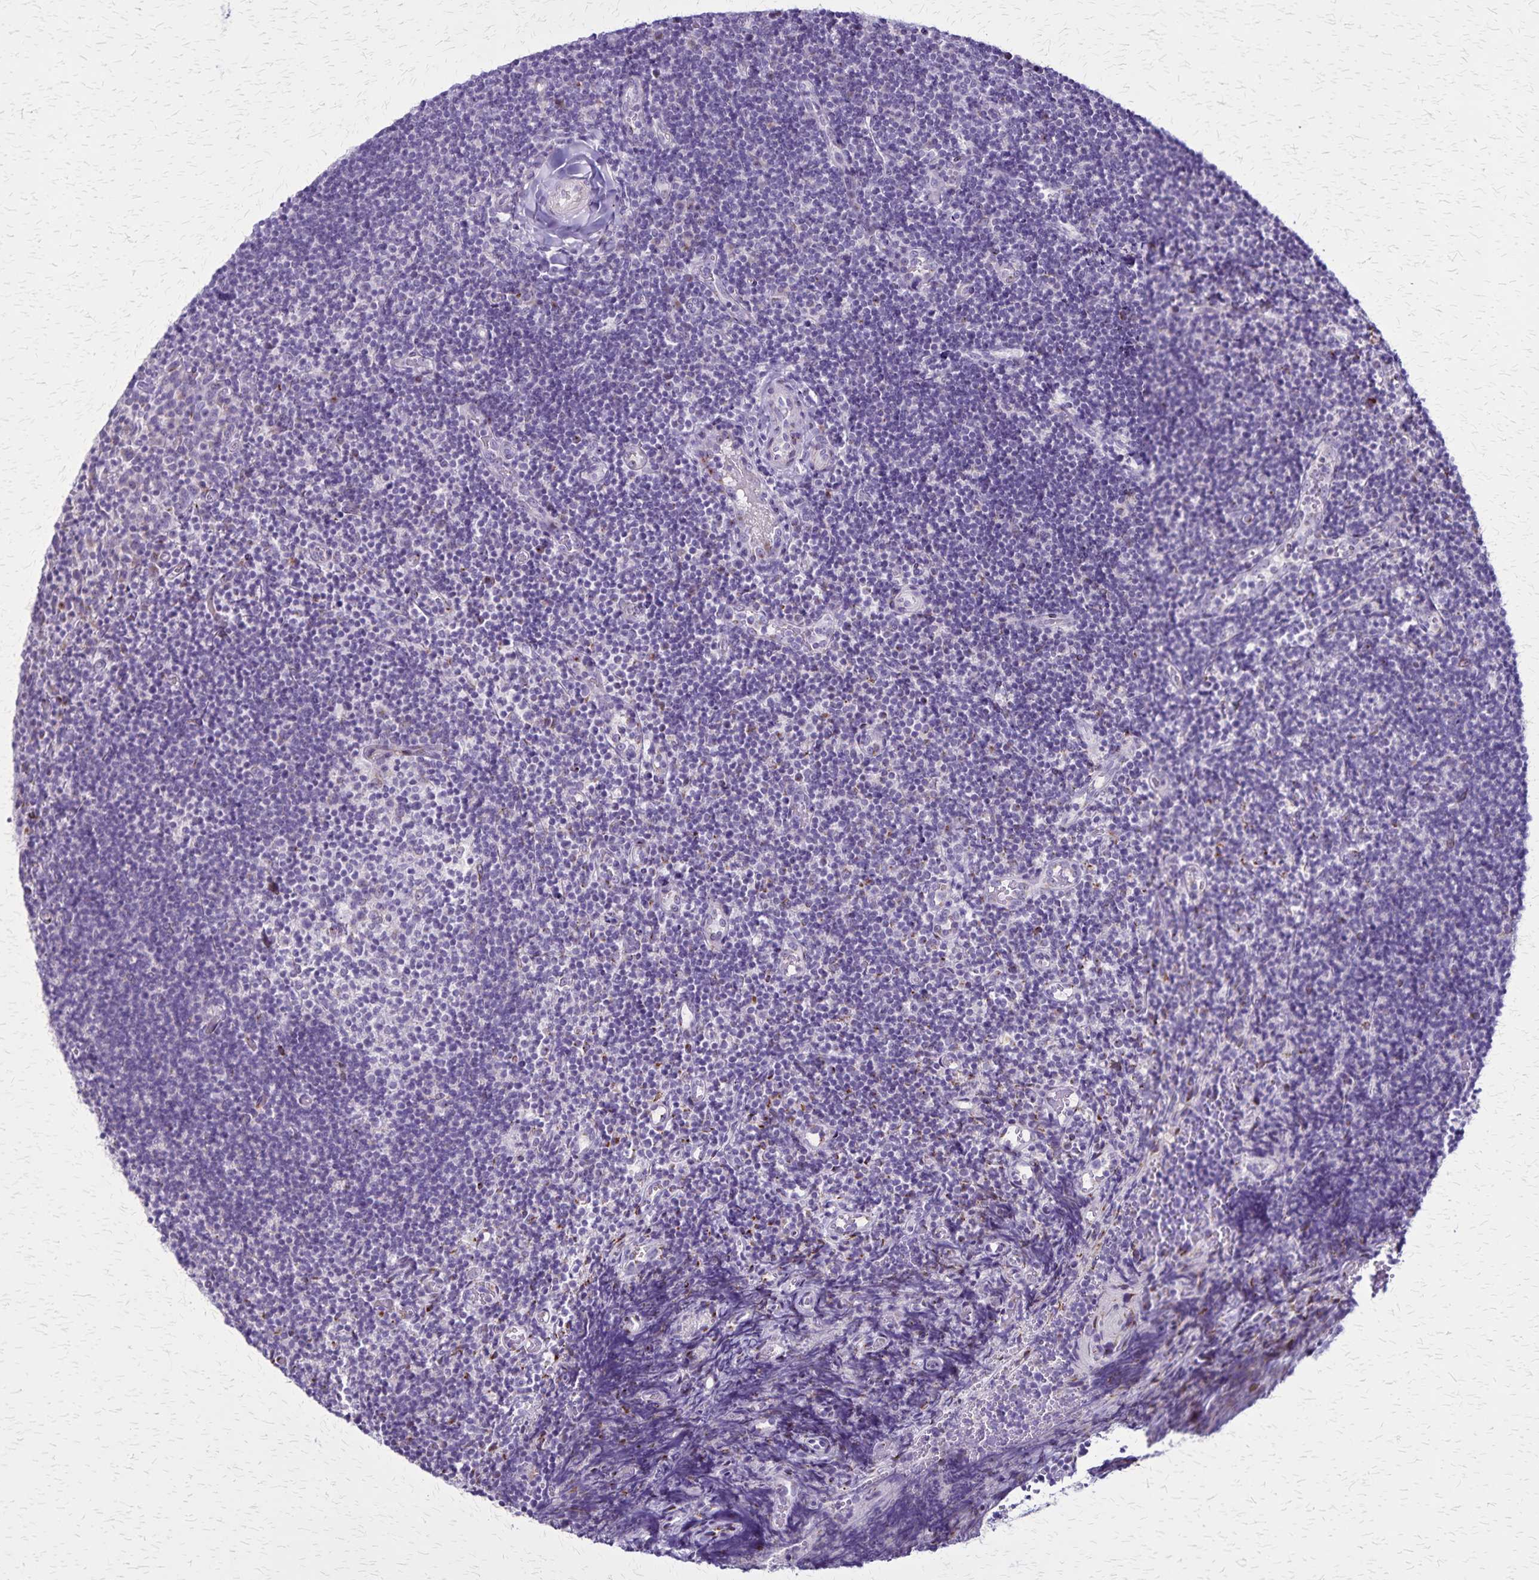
{"staining": {"intensity": "negative", "quantity": "none", "location": "none"}, "tissue": "tonsil", "cell_type": "Germinal center cells", "image_type": "normal", "snomed": [{"axis": "morphology", "description": "Normal tissue, NOS"}, {"axis": "topography", "description": "Tonsil"}], "caption": "Micrograph shows no significant protein positivity in germinal center cells of normal tonsil.", "gene": "OR51B5", "patient": {"sex": "female", "age": 10}}